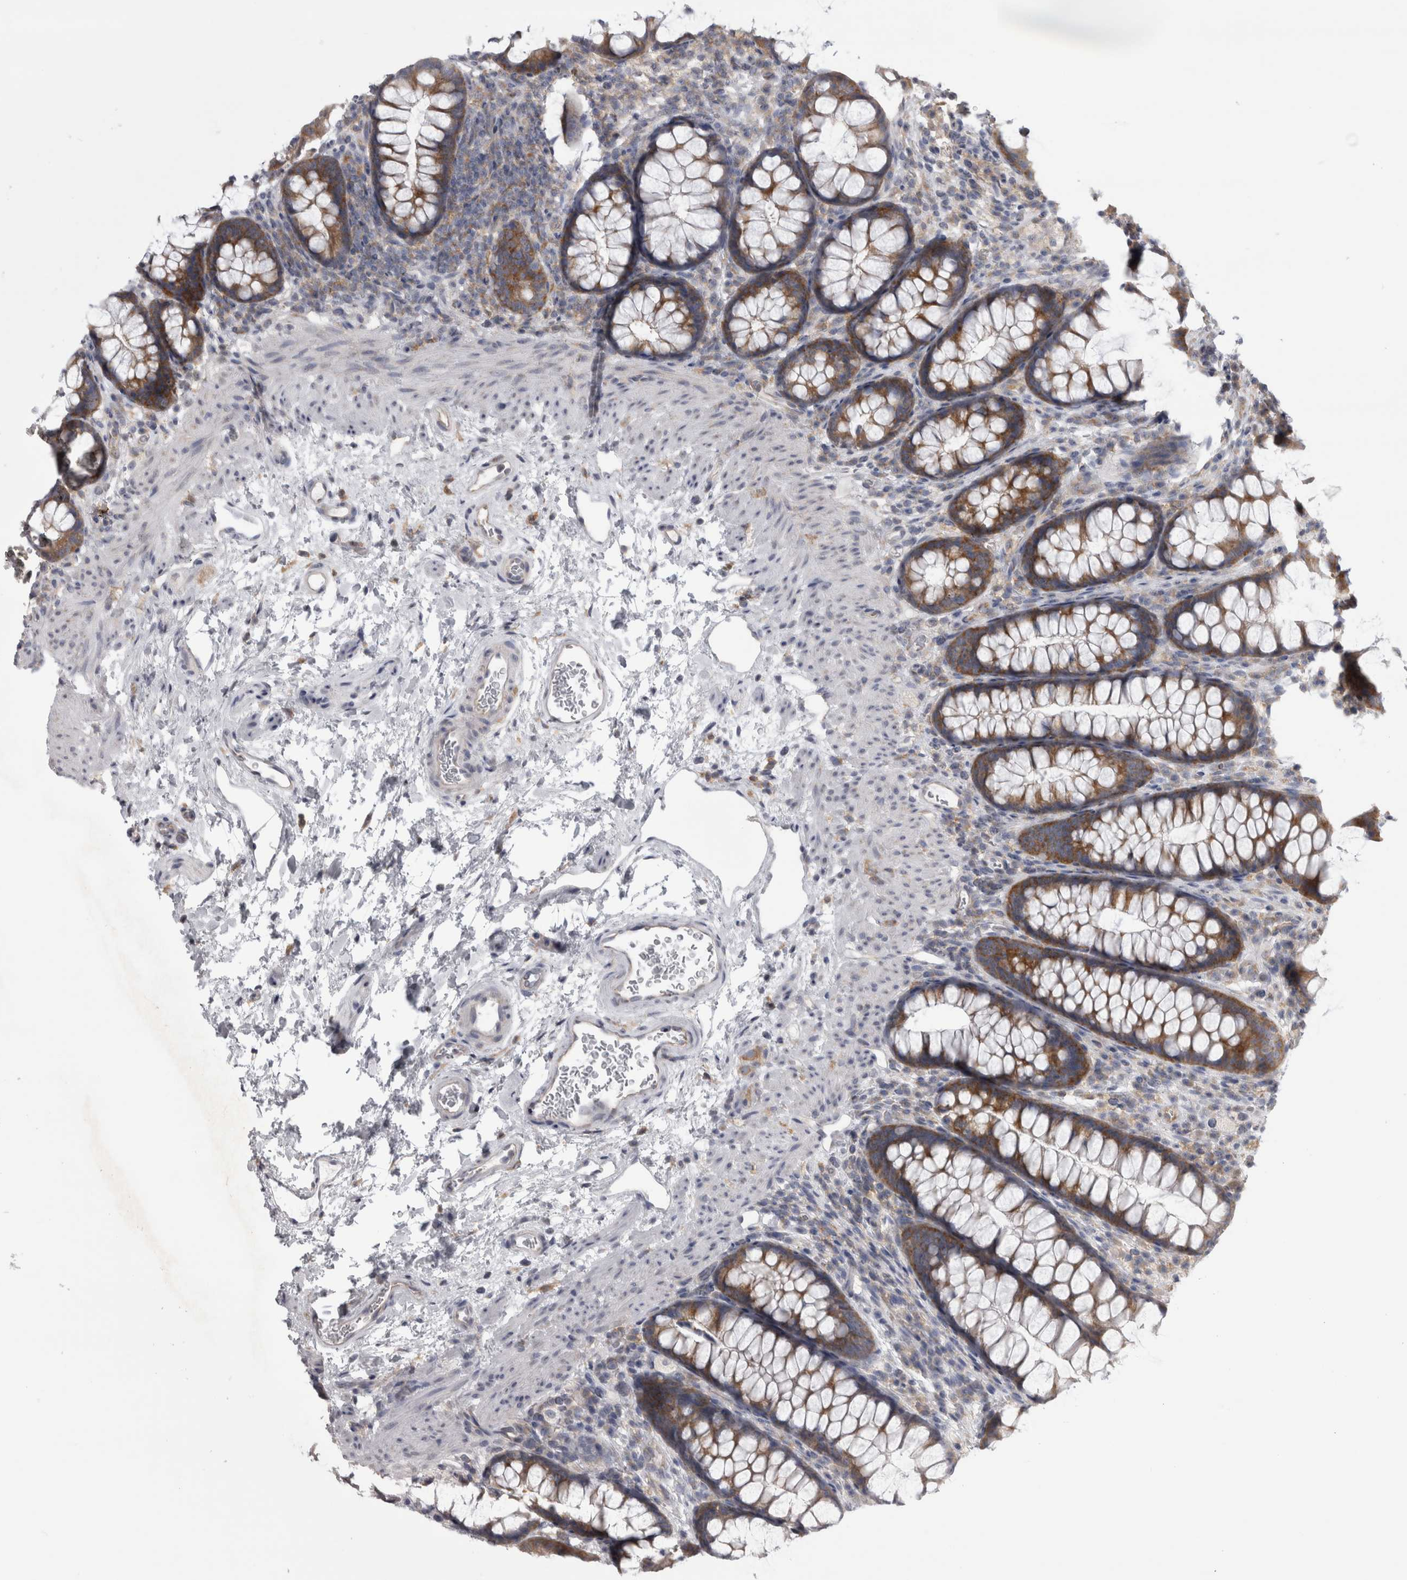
{"staining": {"intensity": "negative", "quantity": "none", "location": "none"}, "tissue": "colon", "cell_type": "Endothelial cells", "image_type": "normal", "snomed": [{"axis": "morphology", "description": "Normal tissue, NOS"}, {"axis": "topography", "description": "Colon"}], "caption": "The micrograph shows no staining of endothelial cells in benign colon. Nuclei are stained in blue.", "gene": "PRRC2C", "patient": {"sex": "female", "age": 62}}